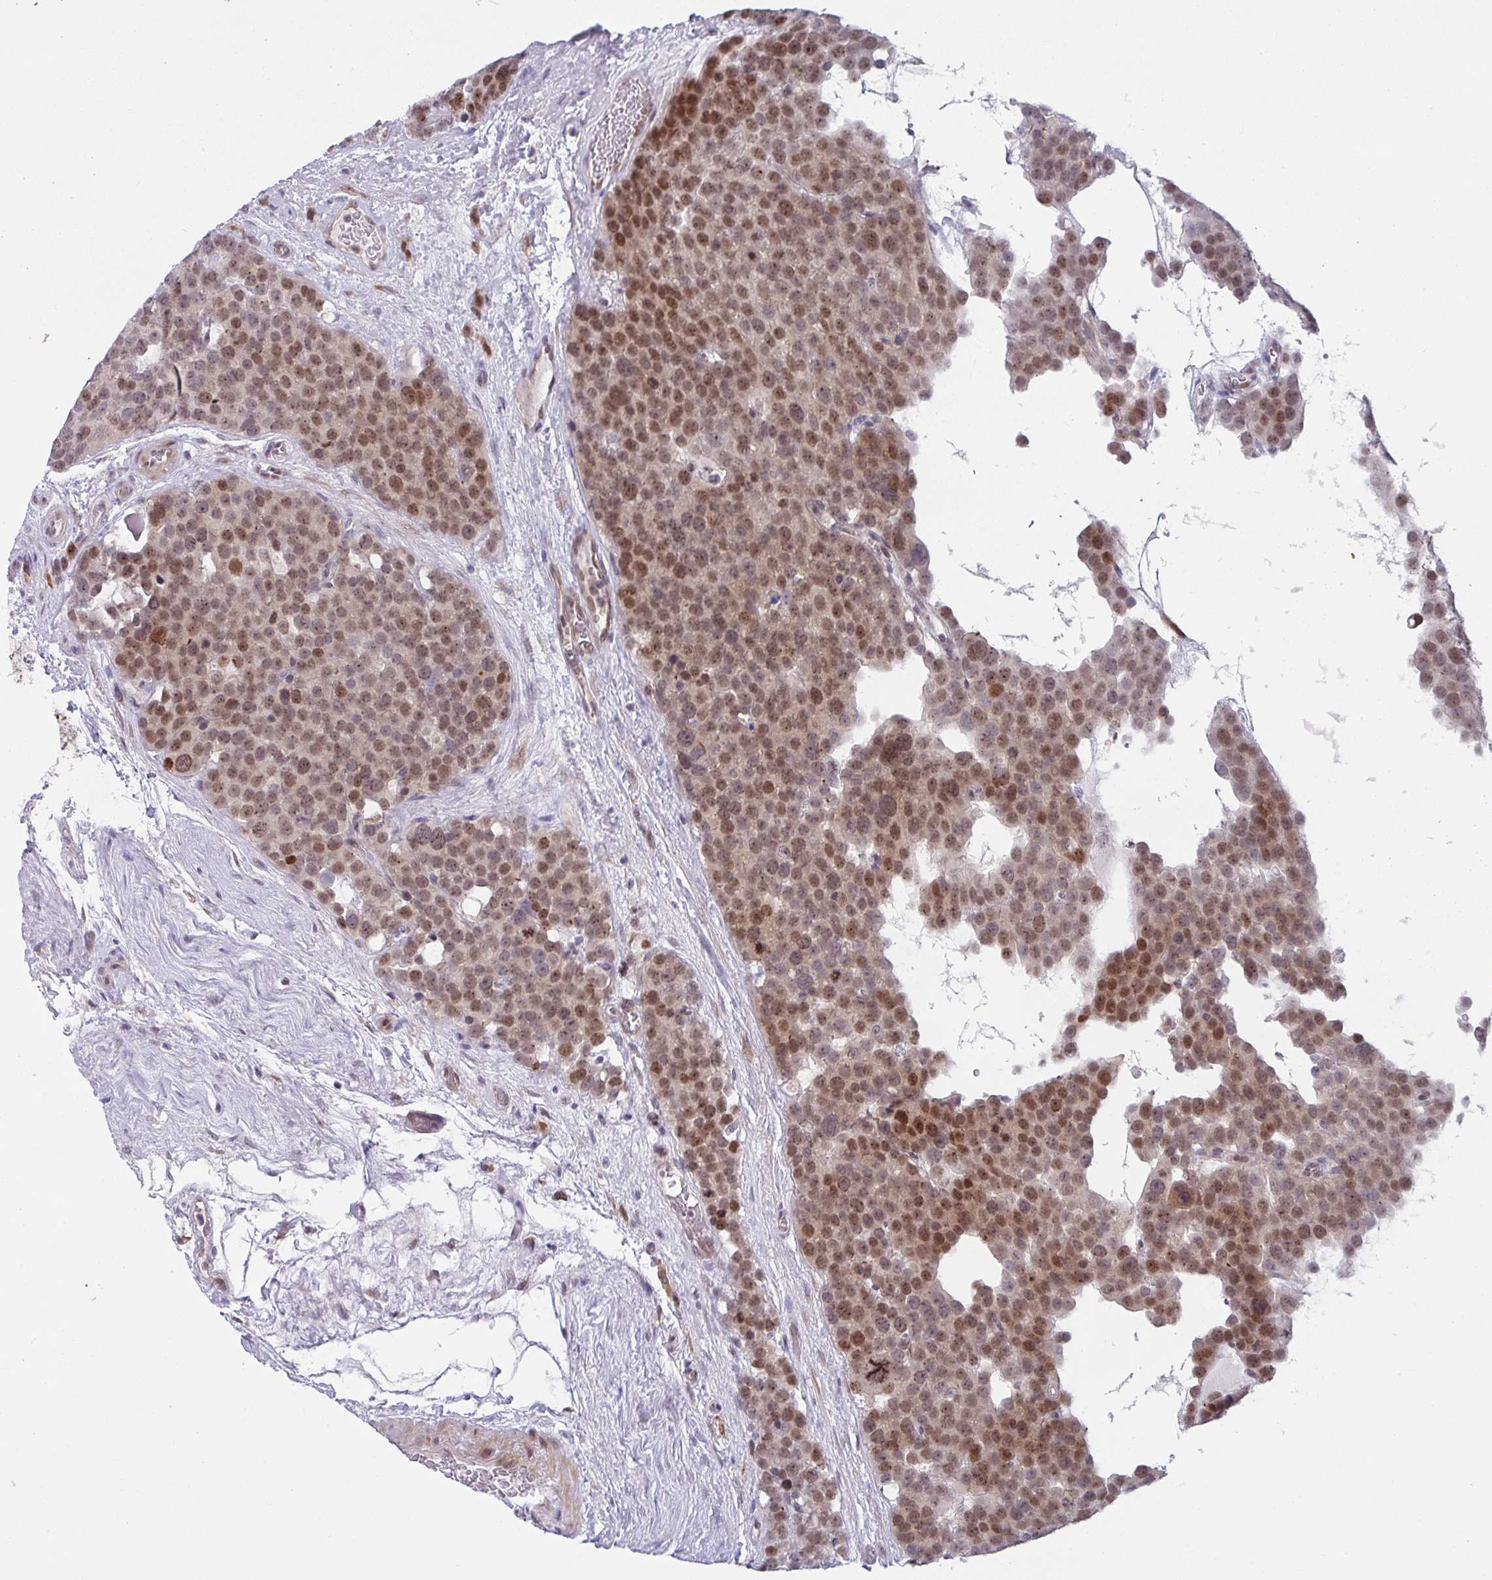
{"staining": {"intensity": "moderate", "quantity": ">75%", "location": "nuclear"}, "tissue": "testis cancer", "cell_type": "Tumor cells", "image_type": "cancer", "snomed": [{"axis": "morphology", "description": "Seminoma, NOS"}, {"axis": "topography", "description": "Testis"}], "caption": "This is a photomicrograph of immunohistochemistry staining of testis seminoma, which shows moderate expression in the nuclear of tumor cells.", "gene": "RBM18", "patient": {"sex": "male", "age": 71}}